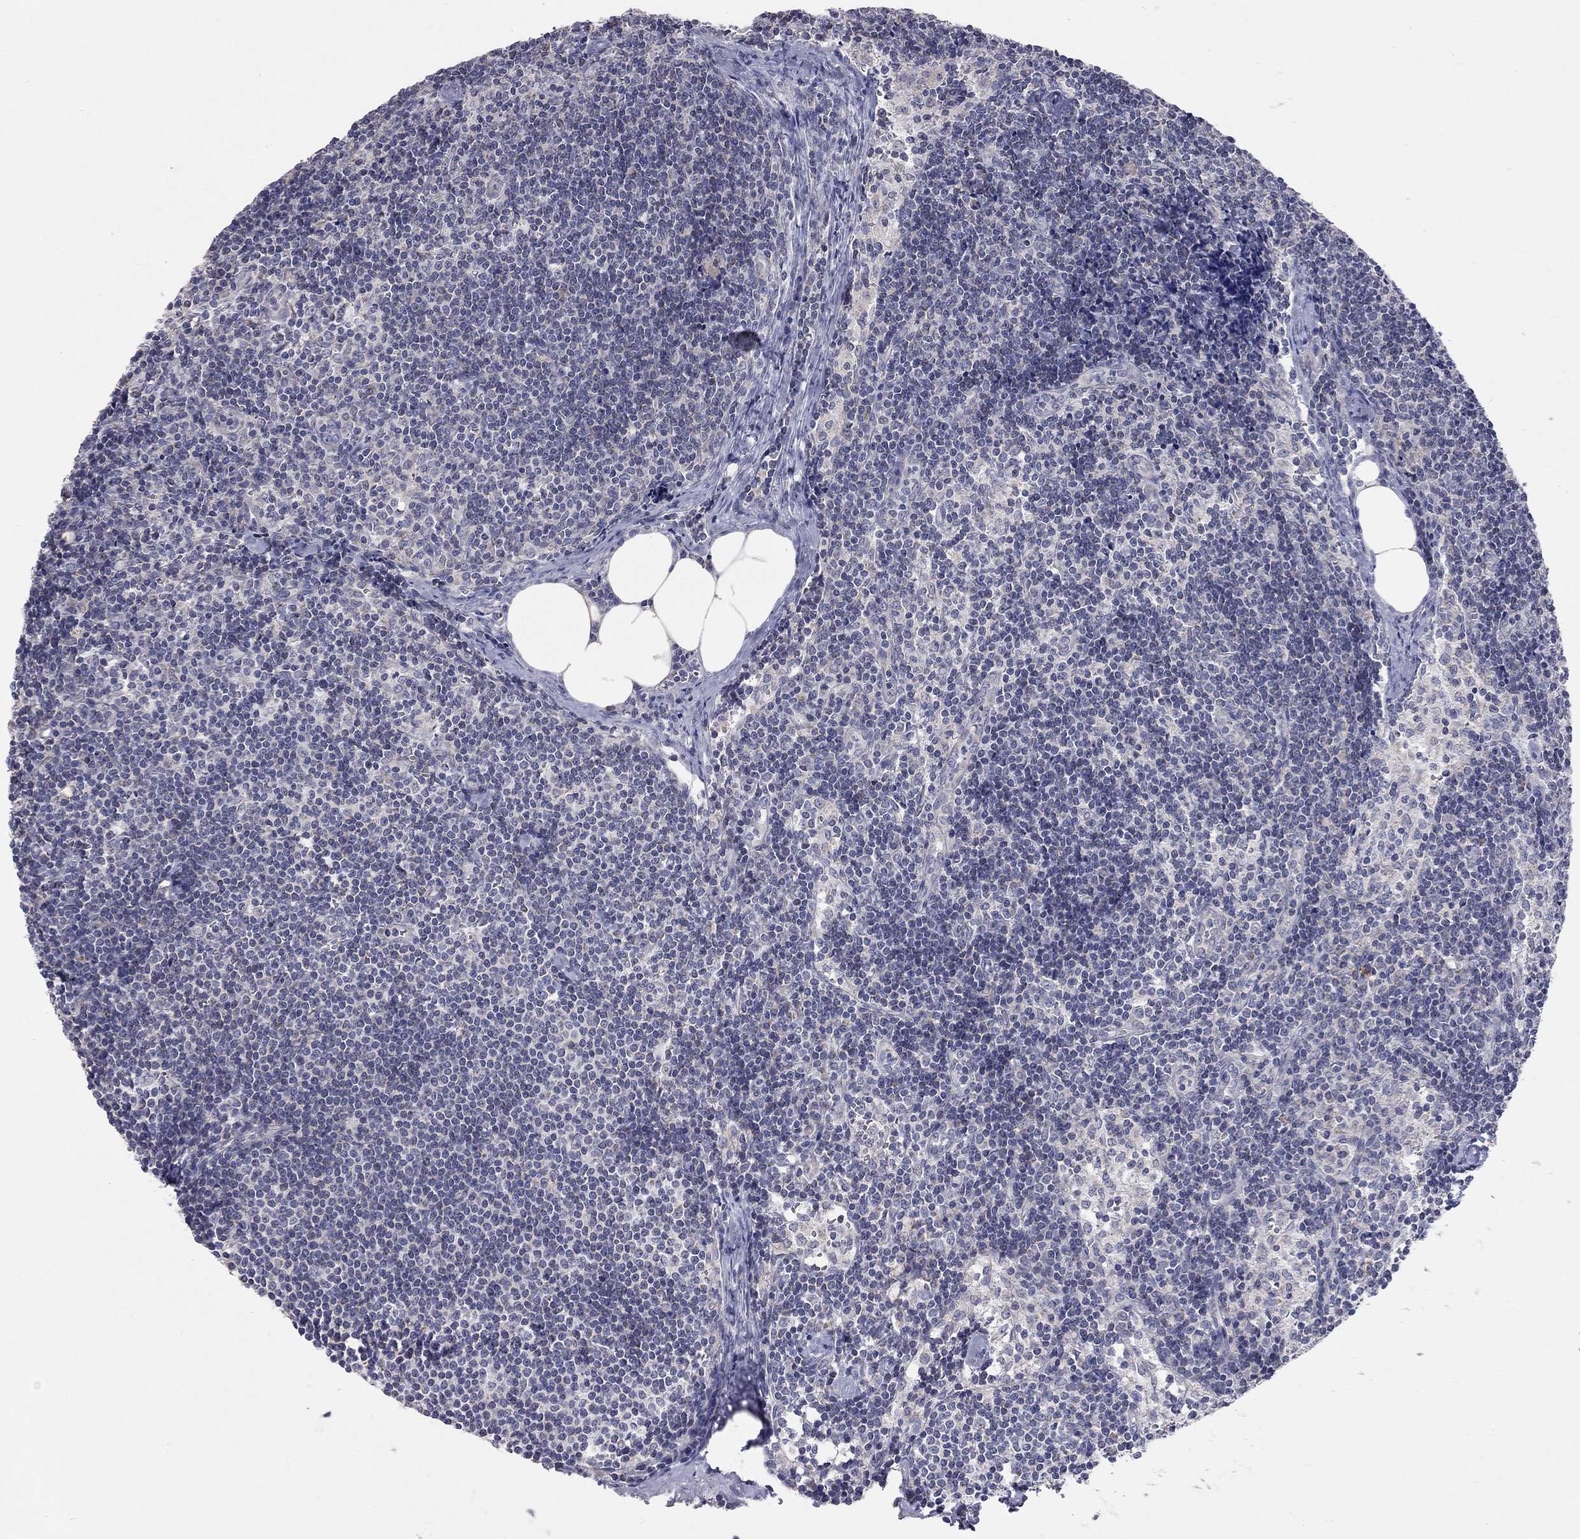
{"staining": {"intensity": "negative", "quantity": "none", "location": "none"}, "tissue": "lymph node", "cell_type": "Germinal center cells", "image_type": "normal", "snomed": [{"axis": "morphology", "description": "Normal tissue, NOS"}, {"axis": "topography", "description": "Lymph node"}], "caption": "A high-resolution photomicrograph shows immunohistochemistry (IHC) staining of unremarkable lymph node, which demonstrates no significant expression in germinal center cells. Nuclei are stained in blue.", "gene": "CFAP161", "patient": {"sex": "female", "age": 51}}